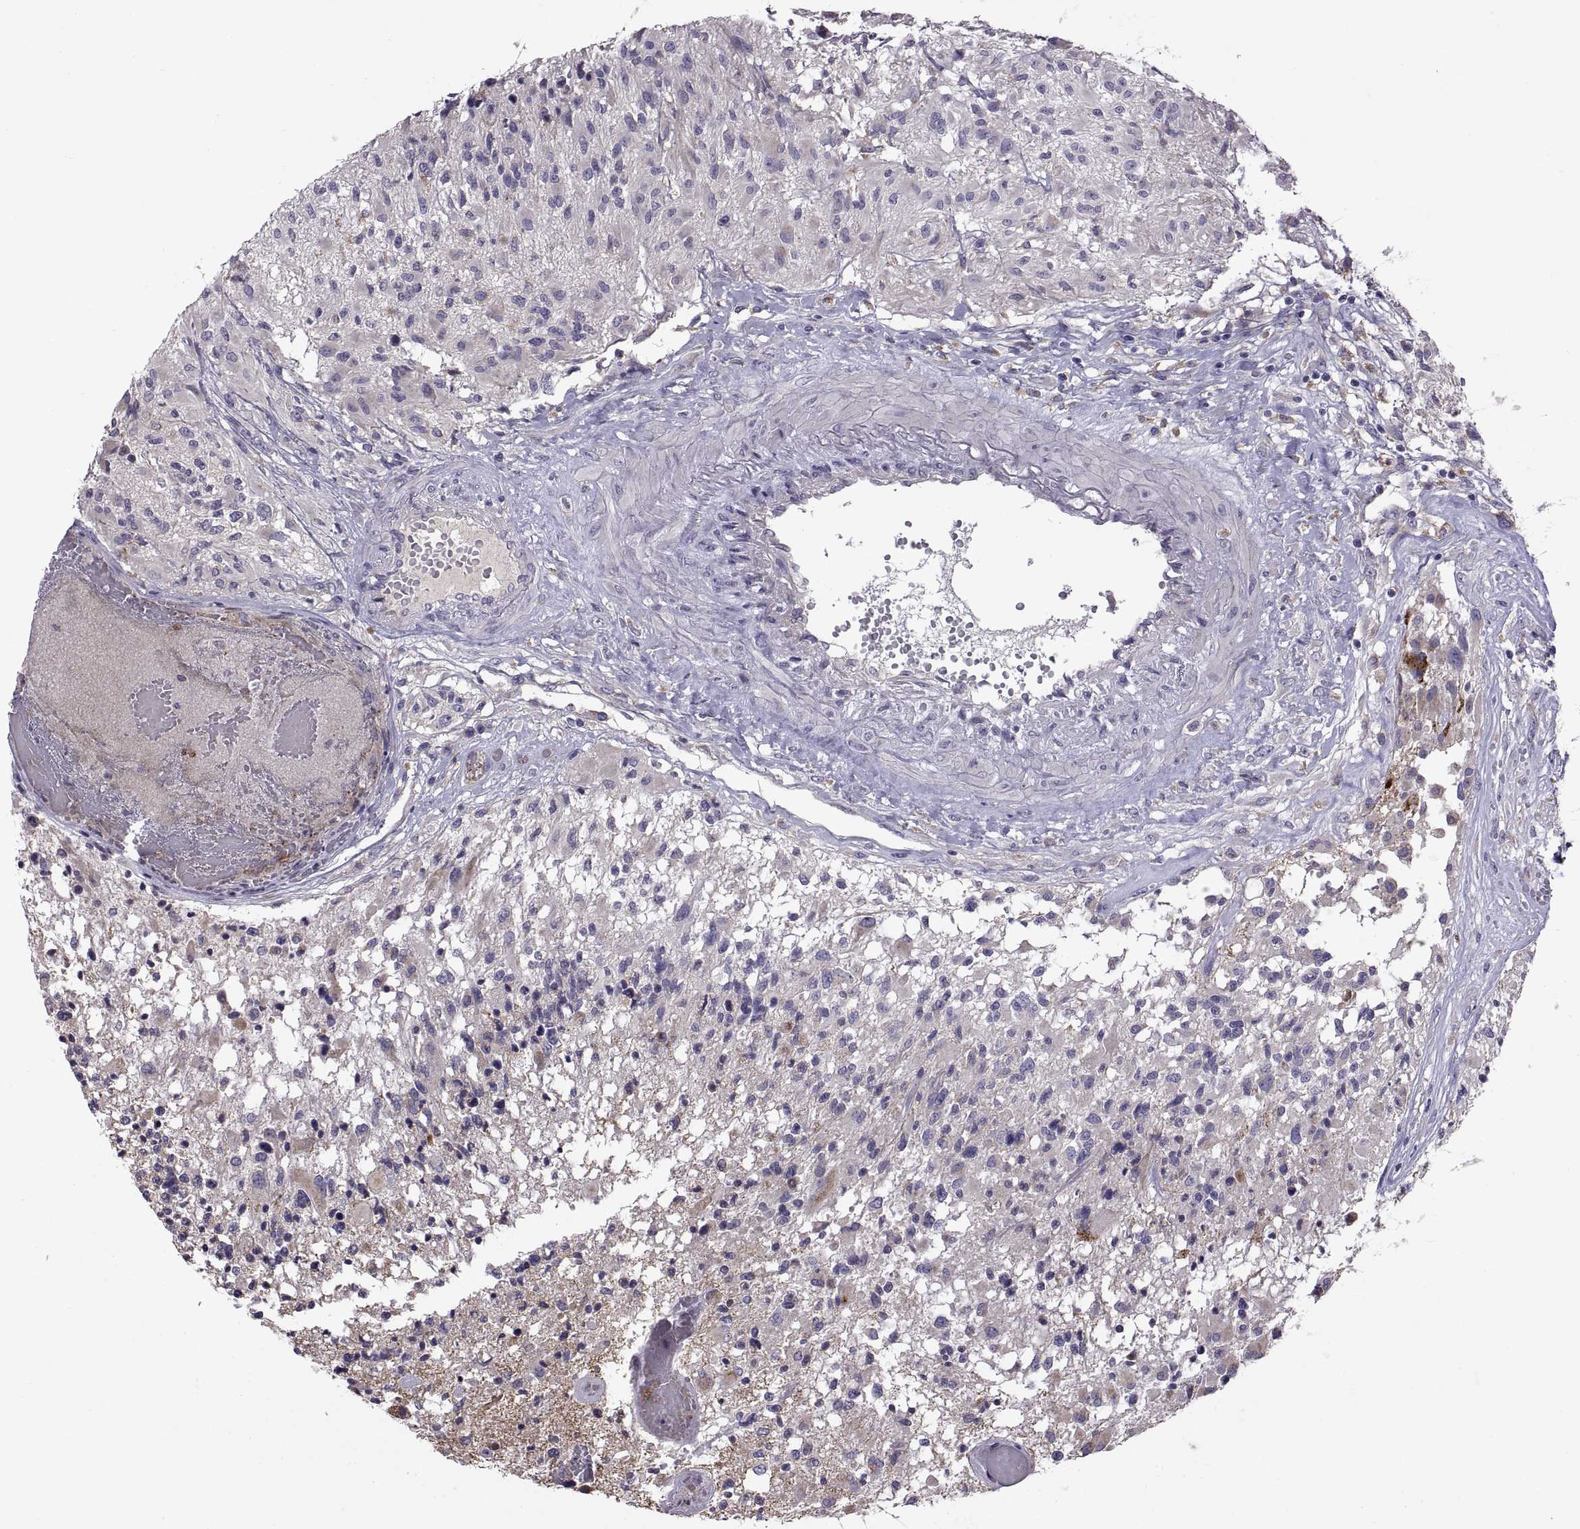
{"staining": {"intensity": "moderate", "quantity": "<25%", "location": "cytoplasmic/membranous"}, "tissue": "glioma", "cell_type": "Tumor cells", "image_type": "cancer", "snomed": [{"axis": "morphology", "description": "Glioma, malignant, High grade"}, {"axis": "topography", "description": "Brain"}], "caption": "Brown immunohistochemical staining in glioma displays moderate cytoplasmic/membranous expression in approximately <25% of tumor cells.", "gene": "ARSL", "patient": {"sex": "female", "age": 63}}